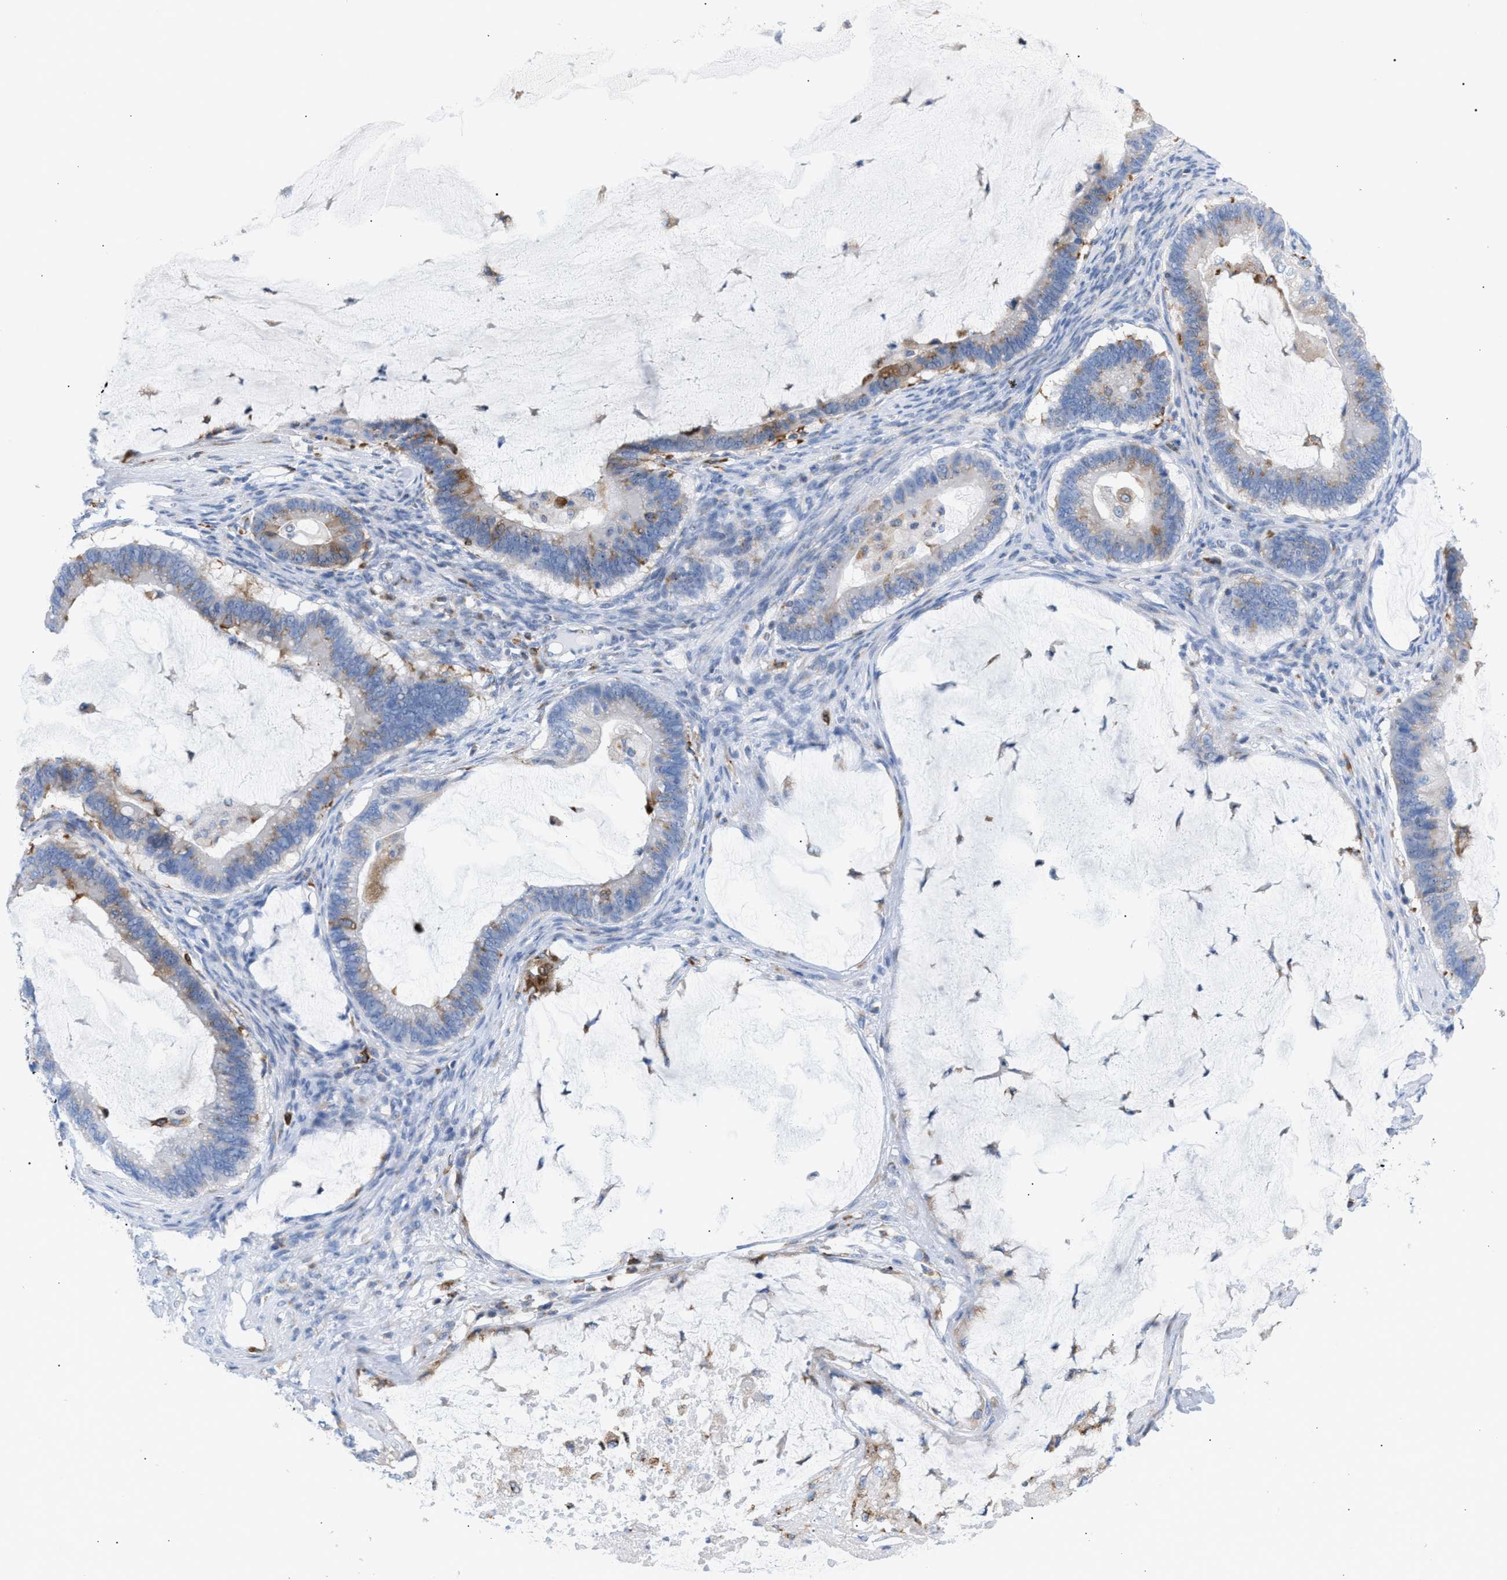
{"staining": {"intensity": "moderate", "quantity": "<25%", "location": "cytoplasmic/membranous"}, "tissue": "ovarian cancer", "cell_type": "Tumor cells", "image_type": "cancer", "snomed": [{"axis": "morphology", "description": "Cystadenocarcinoma, mucinous, NOS"}, {"axis": "topography", "description": "Ovary"}], "caption": "Moderate cytoplasmic/membranous expression is present in about <25% of tumor cells in ovarian mucinous cystadenocarcinoma. (DAB (3,3'-diaminobenzidine) IHC with brightfield microscopy, high magnification).", "gene": "TACC3", "patient": {"sex": "female", "age": 61}}